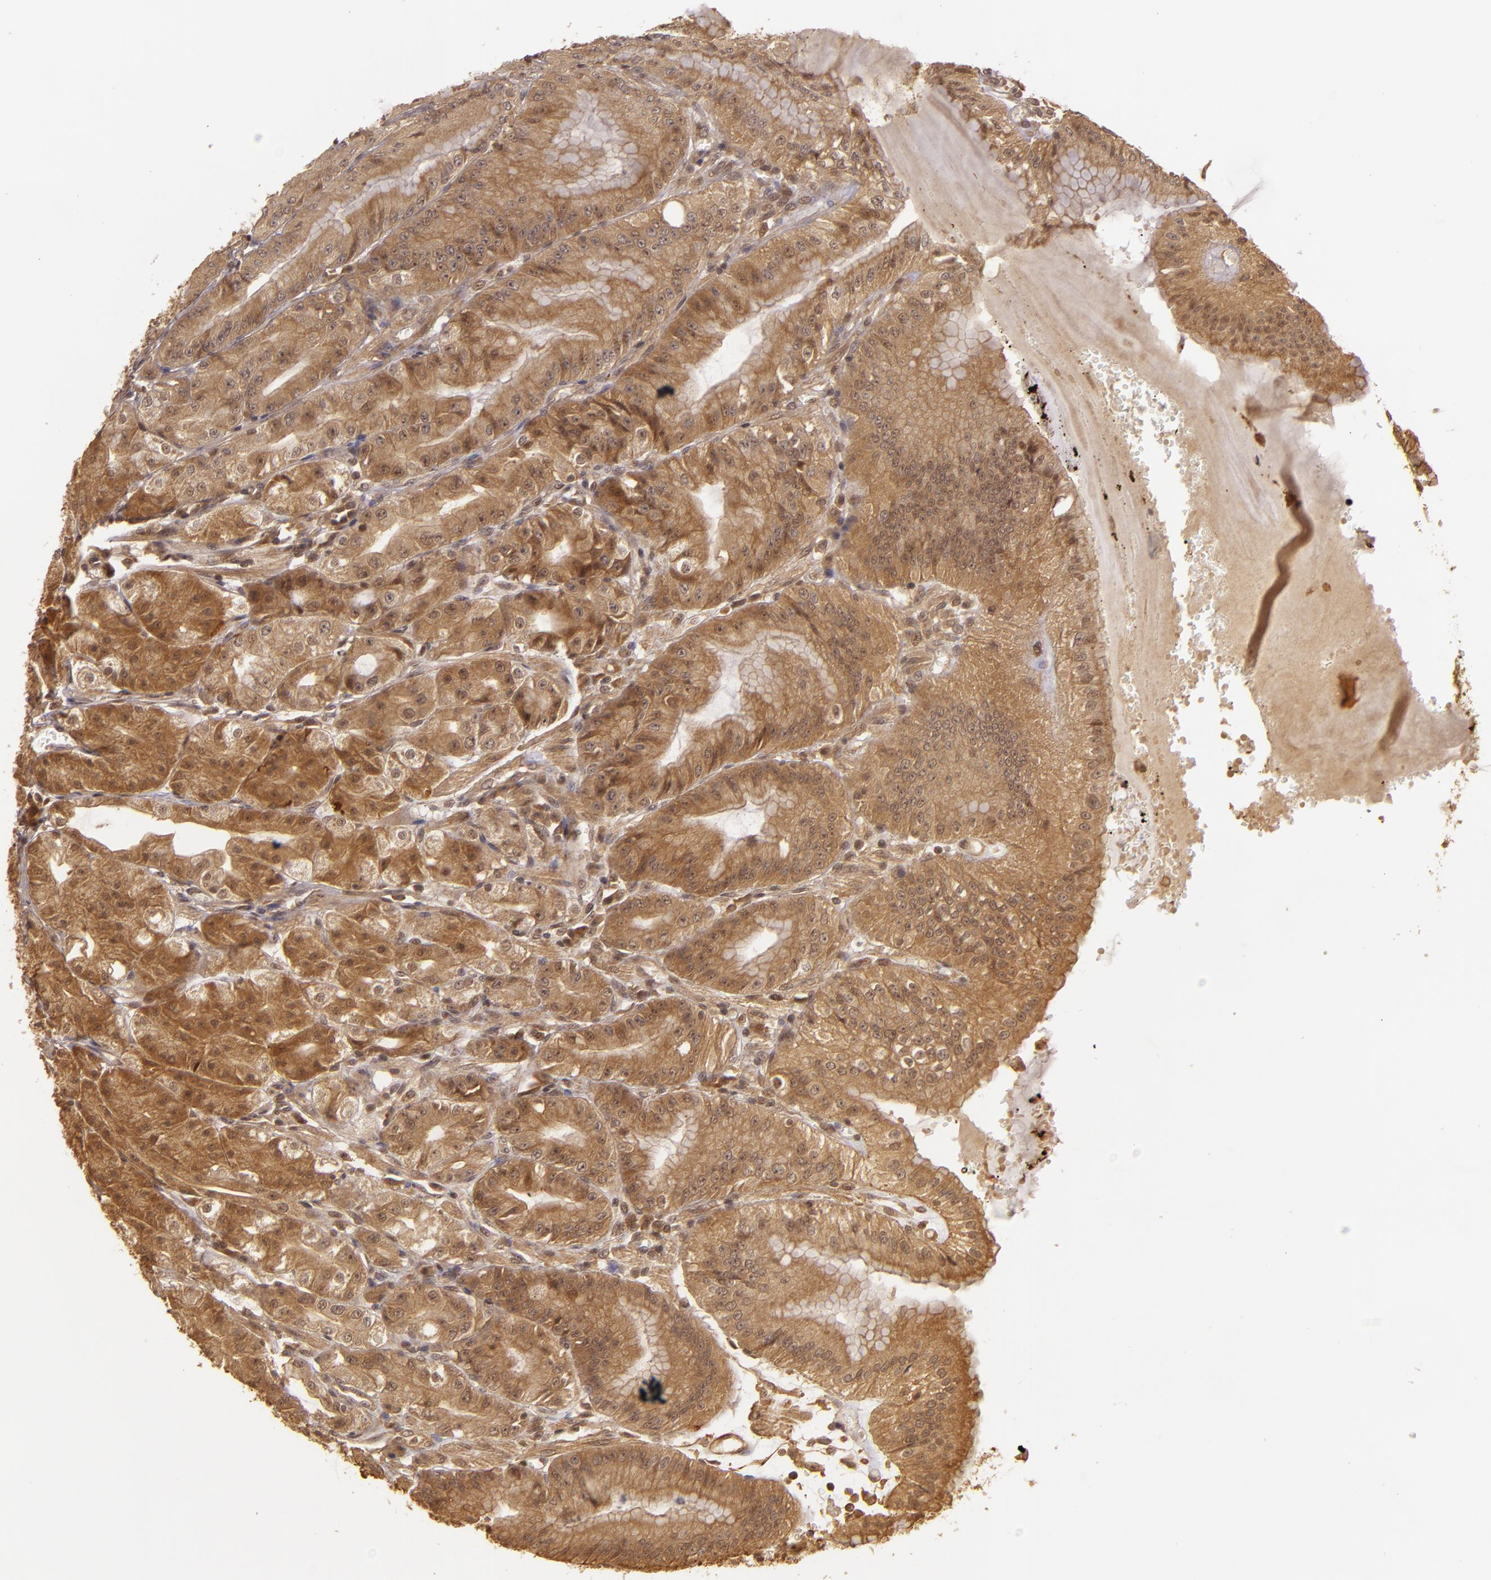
{"staining": {"intensity": "moderate", "quantity": ">75%", "location": "cytoplasmic/membranous"}, "tissue": "stomach", "cell_type": "Glandular cells", "image_type": "normal", "snomed": [{"axis": "morphology", "description": "Normal tissue, NOS"}, {"axis": "topography", "description": "Stomach, lower"}], "caption": "A micrograph showing moderate cytoplasmic/membranous expression in about >75% of glandular cells in benign stomach, as visualized by brown immunohistochemical staining.", "gene": "TXNRD2", "patient": {"sex": "male", "age": 71}}